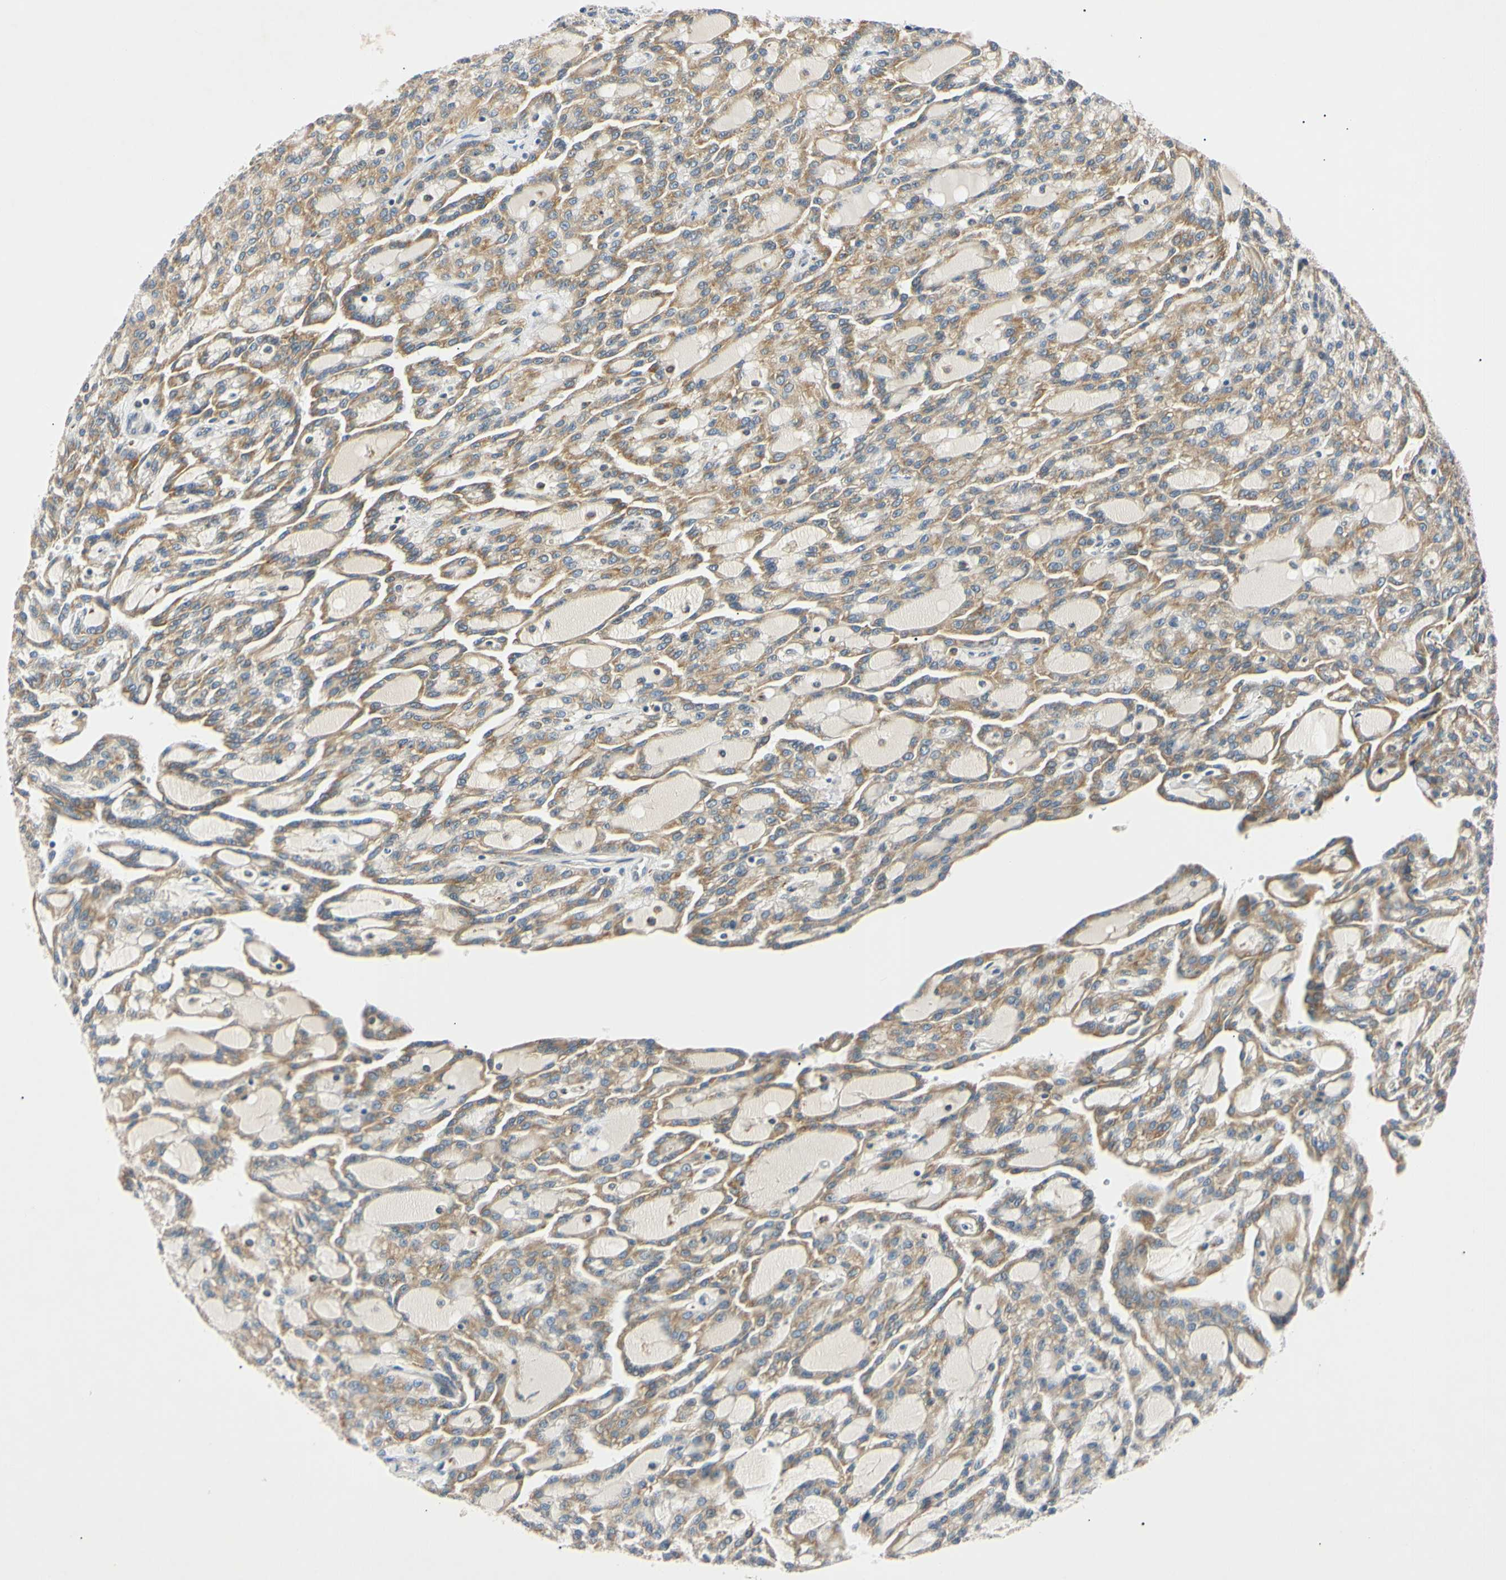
{"staining": {"intensity": "moderate", "quantity": ">75%", "location": "cytoplasmic/membranous"}, "tissue": "renal cancer", "cell_type": "Tumor cells", "image_type": "cancer", "snomed": [{"axis": "morphology", "description": "Adenocarcinoma, NOS"}, {"axis": "topography", "description": "Kidney"}], "caption": "Protein expression analysis of human renal adenocarcinoma reveals moderate cytoplasmic/membranous staining in approximately >75% of tumor cells.", "gene": "DNAJB12", "patient": {"sex": "male", "age": 63}}